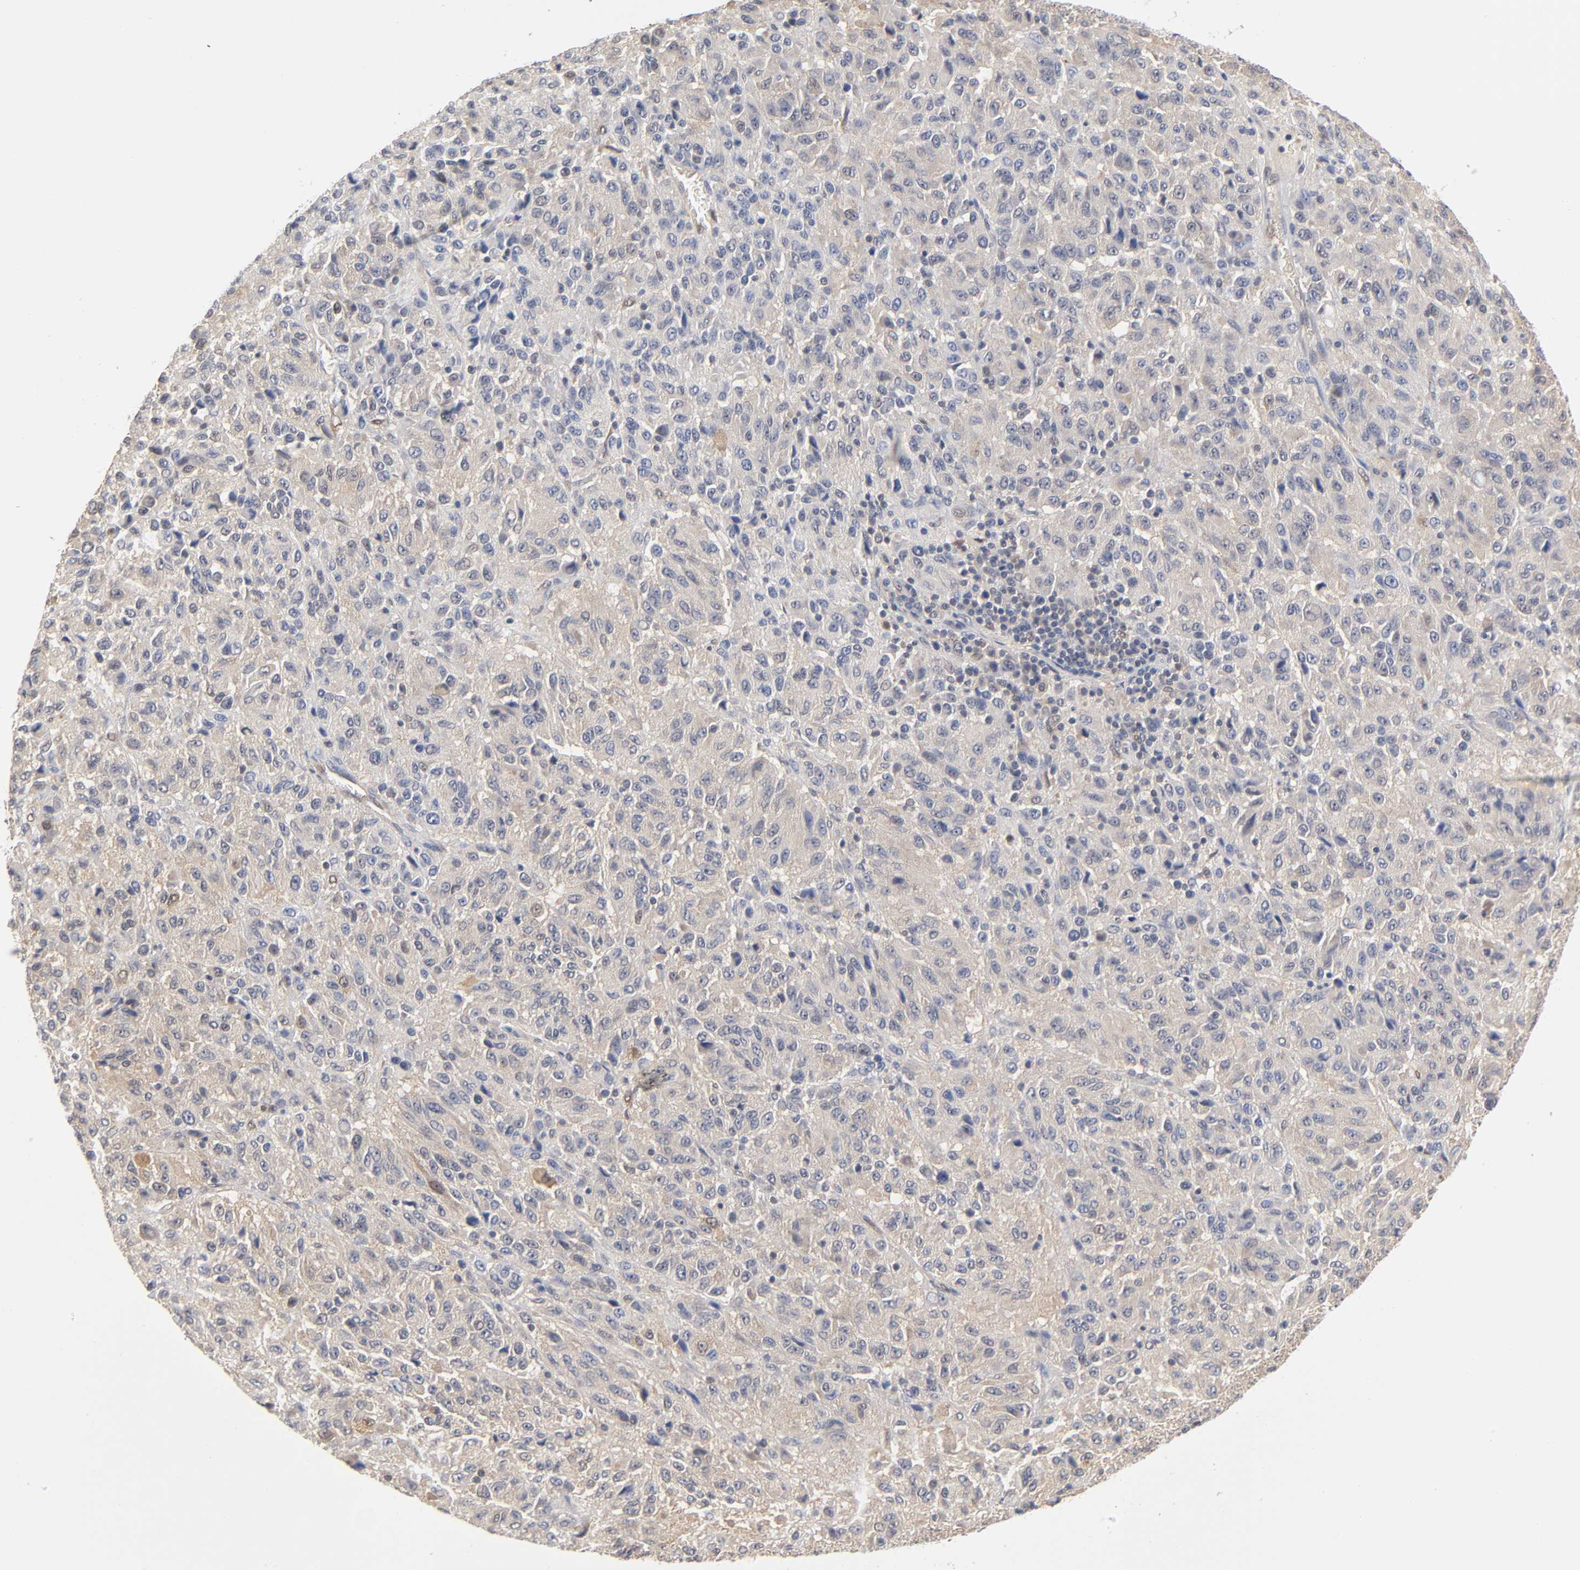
{"staining": {"intensity": "weak", "quantity": "<25%", "location": "cytoplasmic/membranous"}, "tissue": "melanoma", "cell_type": "Tumor cells", "image_type": "cancer", "snomed": [{"axis": "morphology", "description": "Malignant melanoma, Metastatic site"}, {"axis": "topography", "description": "Lung"}], "caption": "An immunohistochemistry (IHC) histopathology image of malignant melanoma (metastatic site) is shown. There is no staining in tumor cells of malignant melanoma (metastatic site). (Brightfield microscopy of DAB immunohistochemistry at high magnification).", "gene": "DFFB", "patient": {"sex": "male", "age": 64}}